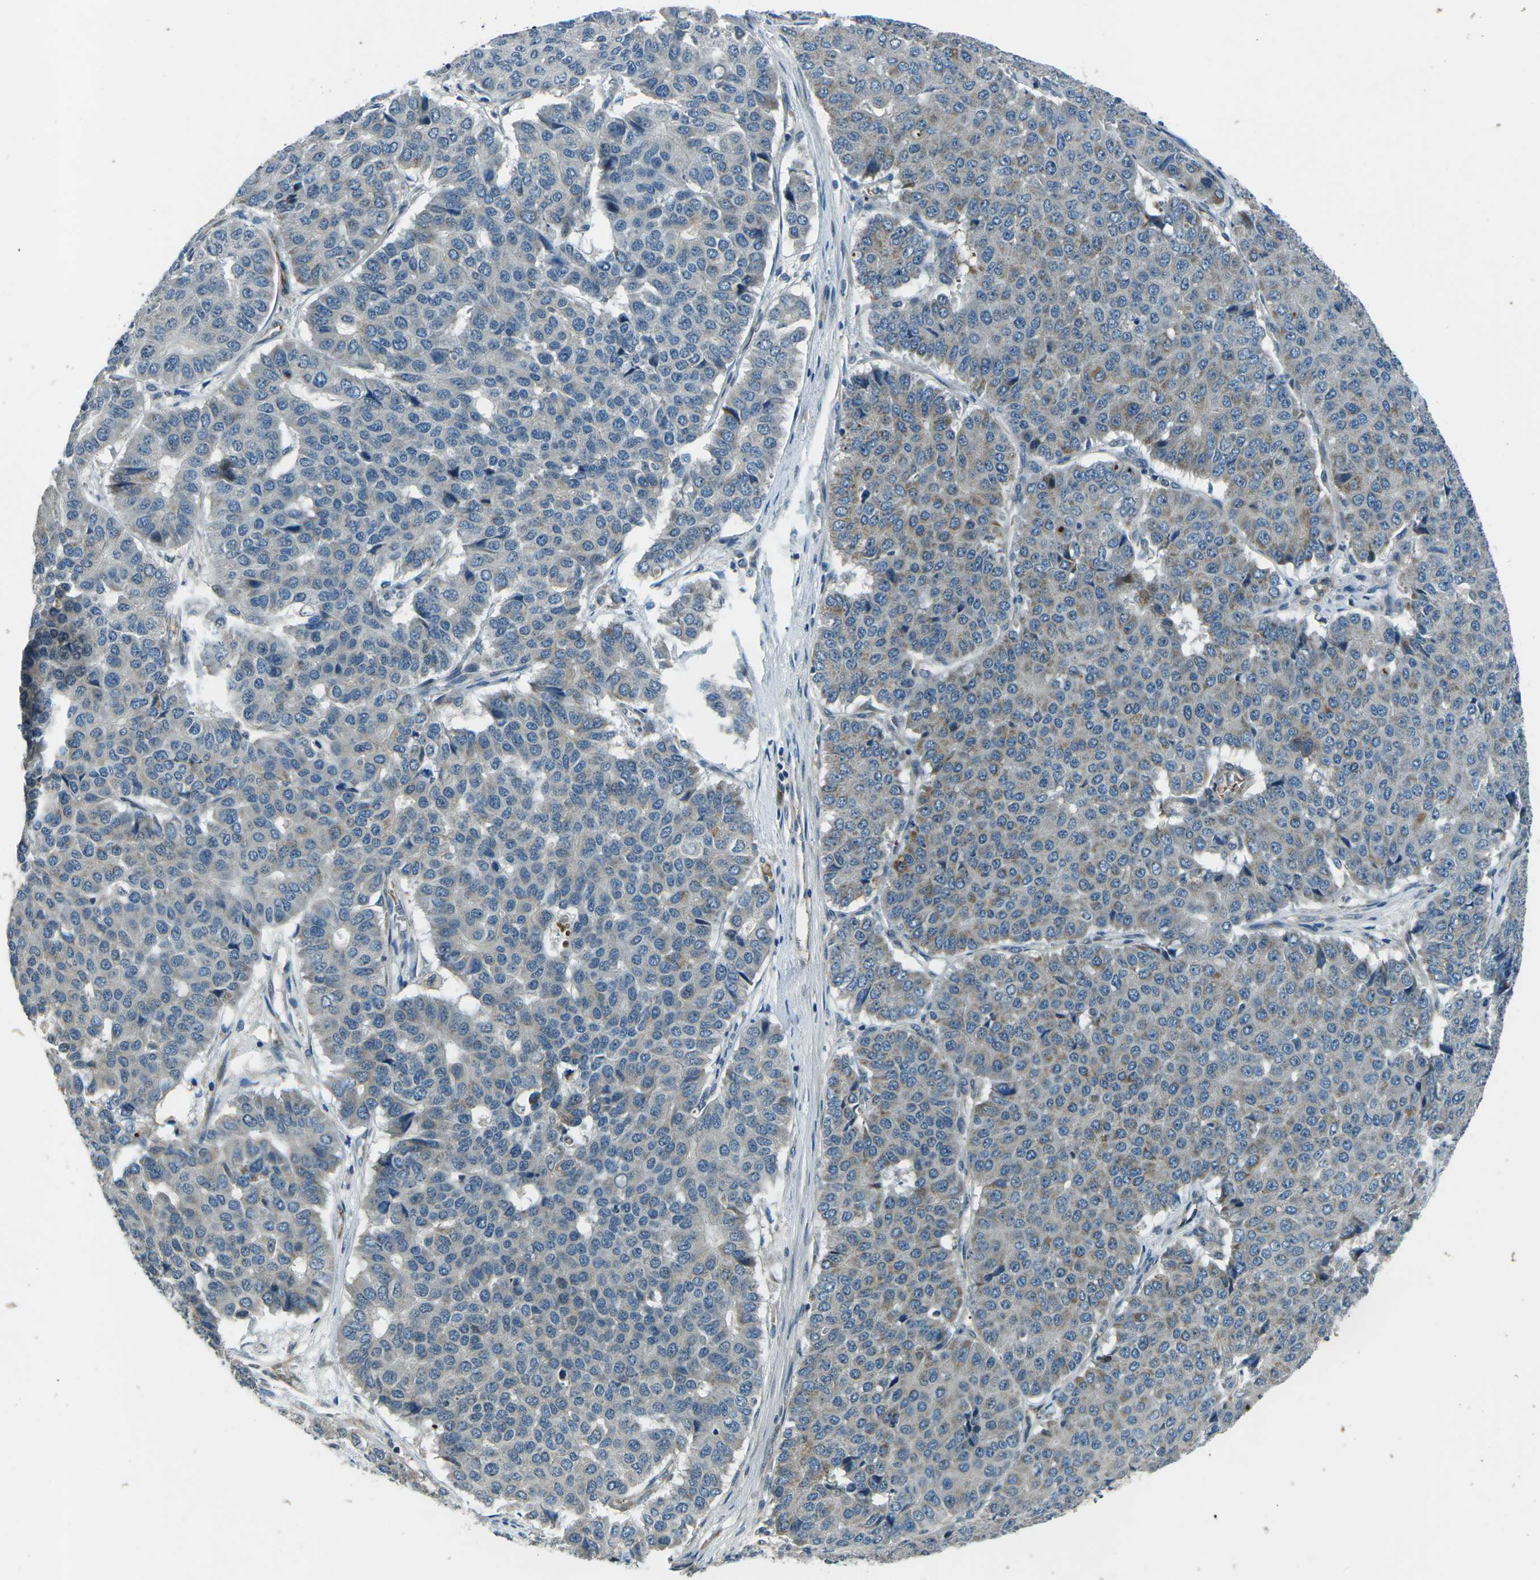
{"staining": {"intensity": "weak", "quantity": "25%-75%", "location": "cytoplasmic/membranous"}, "tissue": "pancreatic cancer", "cell_type": "Tumor cells", "image_type": "cancer", "snomed": [{"axis": "morphology", "description": "Adenocarcinoma, NOS"}, {"axis": "topography", "description": "Pancreas"}], "caption": "Immunohistochemistry (DAB (3,3'-diaminobenzidine)) staining of human pancreatic adenocarcinoma reveals weak cytoplasmic/membranous protein staining in approximately 25%-75% of tumor cells. (Stains: DAB in brown, nuclei in blue, Microscopy: brightfield microscopy at high magnification).", "gene": "AFAP1", "patient": {"sex": "male", "age": 50}}